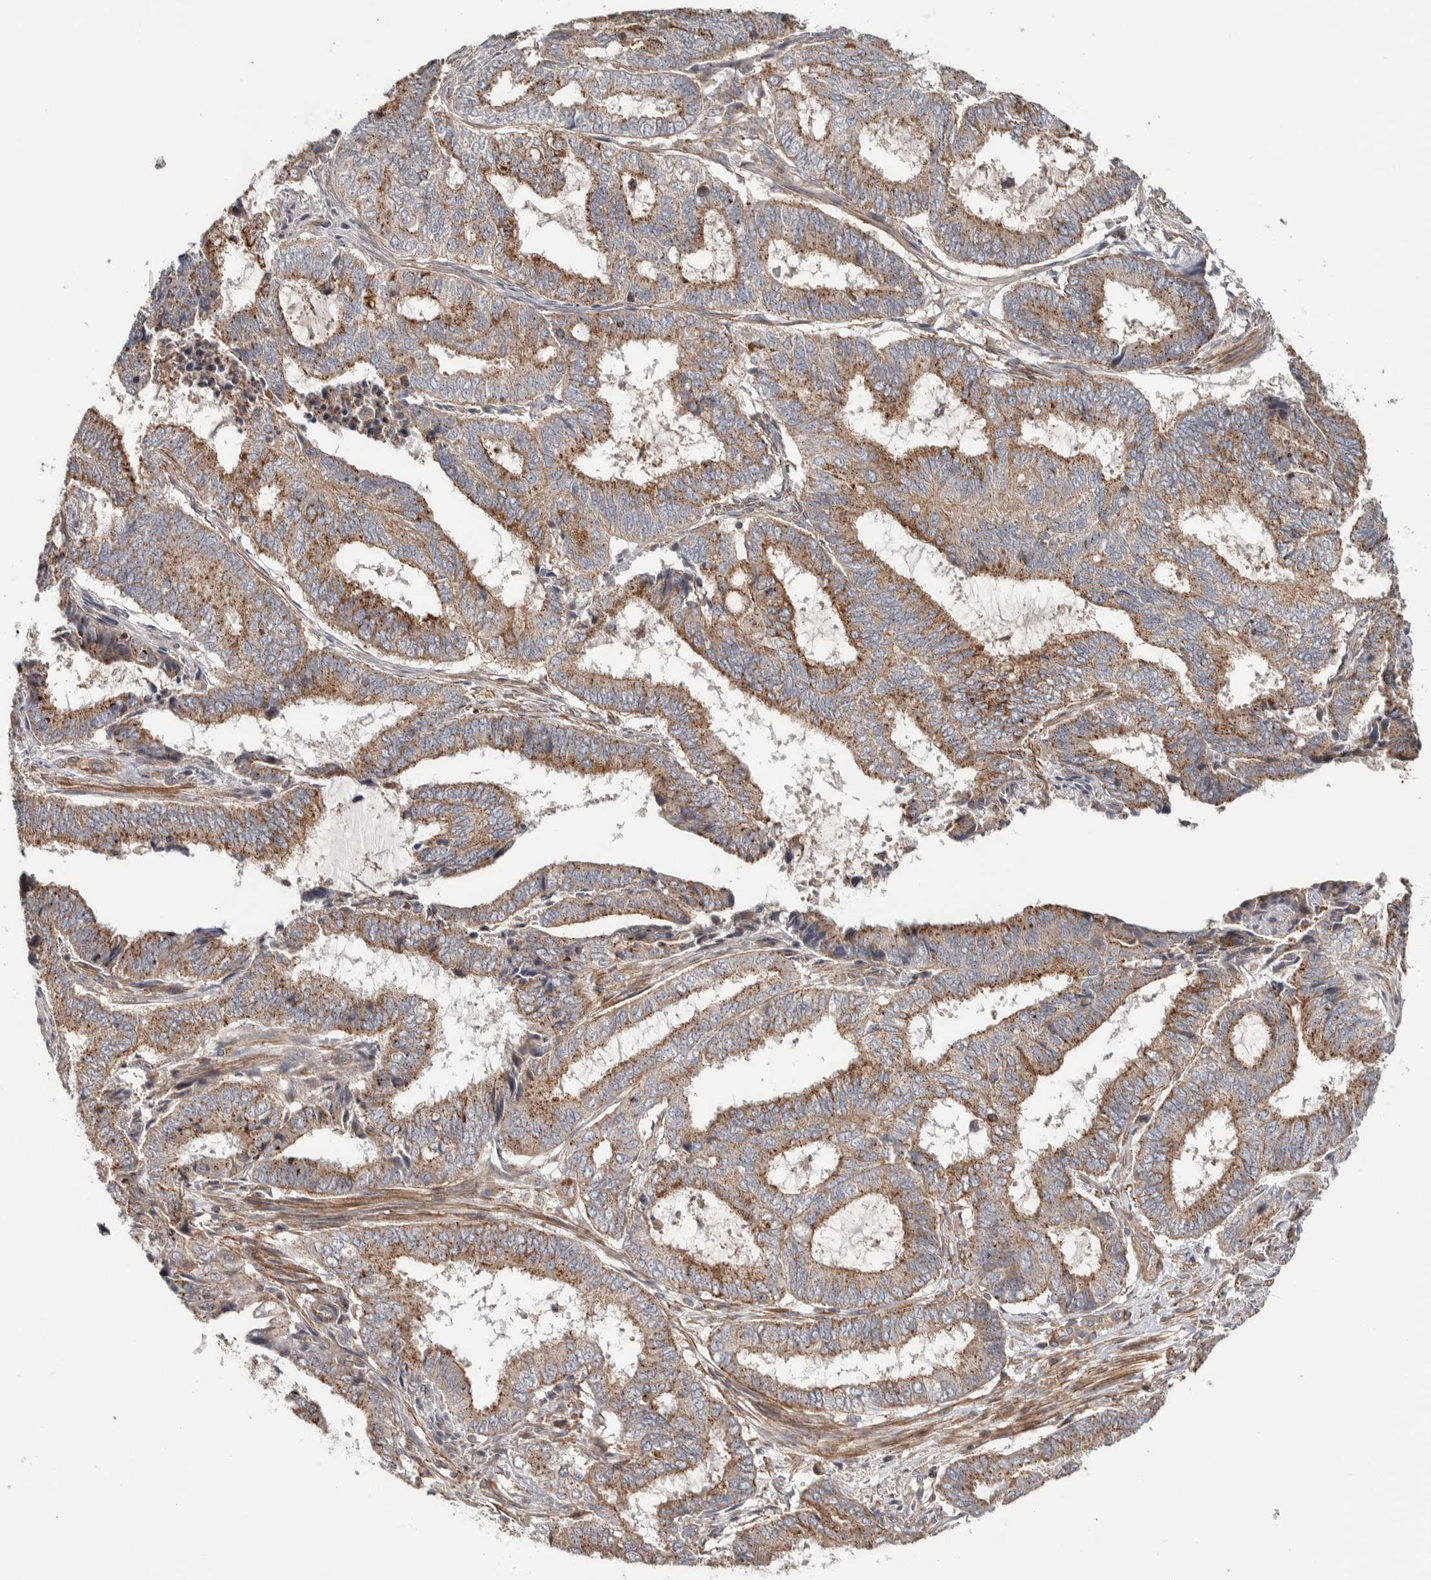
{"staining": {"intensity": "moderate", "quantity": ">75%", "location": "cytoplasmic/membranous"}, "tissue": "endometrial cancer", "cell_type": "Tumor cells", "image_type": "cancer", "snomed": [{"axis": "morphology", "description": "Adenocarcinoma, NOS"}, {"axis": "topography", "description": "Endometrium"}], "caption": "Brown immunohistochemical staining in endometrial cancer shows moderate cytoplasmic/membranous staining in approximately >75% of tumor cells. (DAB (3,3'-diaminobenzidine) = brown stain, brightfield microscopy at high magnification).", "gene": "CHMP4C", "patient": {"sex": "female", "age": 51}}